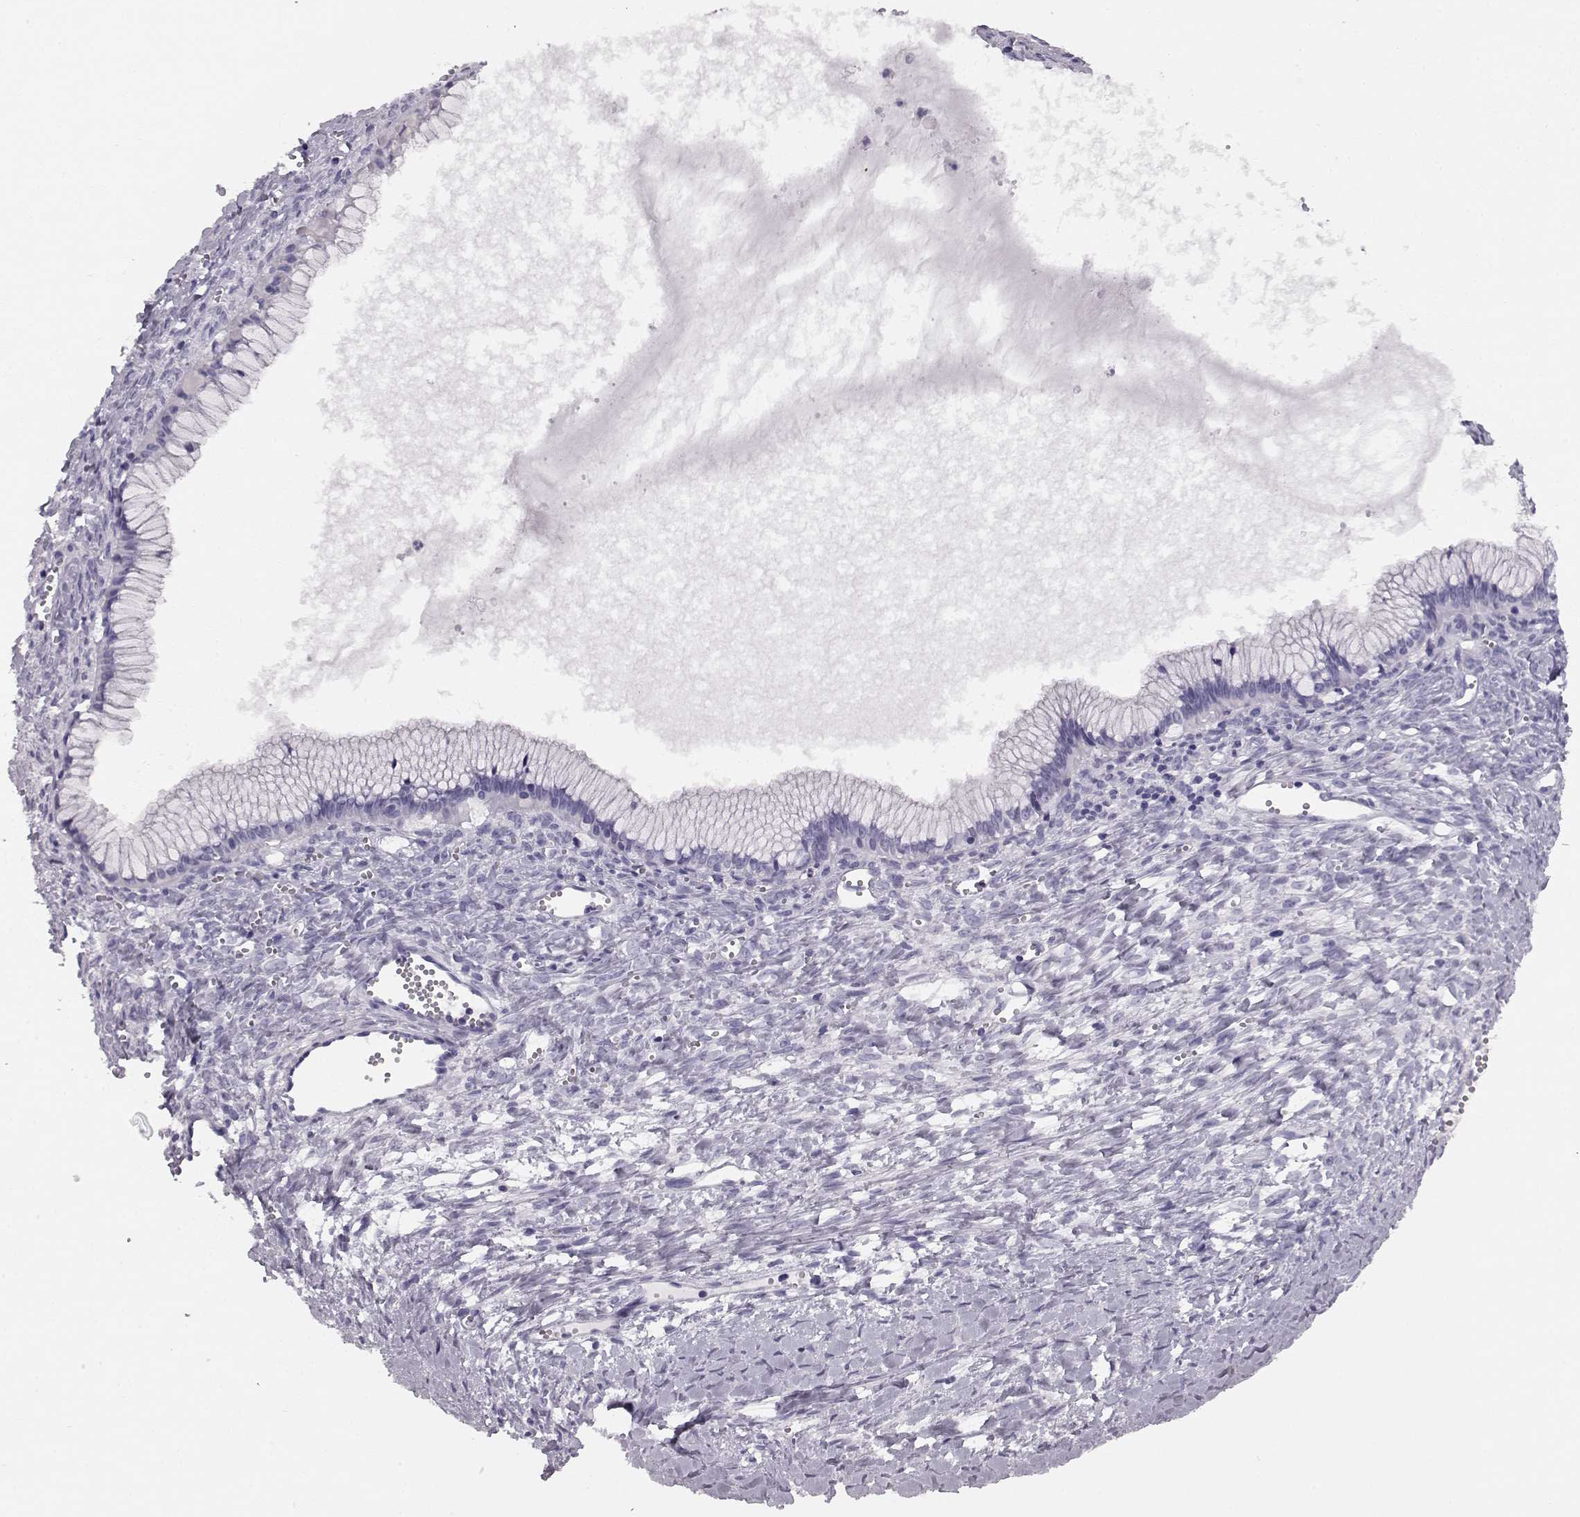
{"staining": {"intensity": "negative", "quantity": "none", "location": "none"}, "tissue": "ovarian cancer", "cell_type": "Tumor cells", "image_type": "cancer", "snomed": [{"axis": "morphology", "description": "Cystadenocarcinoma, mucinous, NOS"}, {"axis": "topography", "description": "Ovary"}], "caption": "Human mucinous cystadenocarcinoma (ovarian) stained for a protein using immunohistochemistry (IHC) displays no staining in tumor cells.", "gene": "BFSP2", "patient": {"sex": "female", "age": 41}}